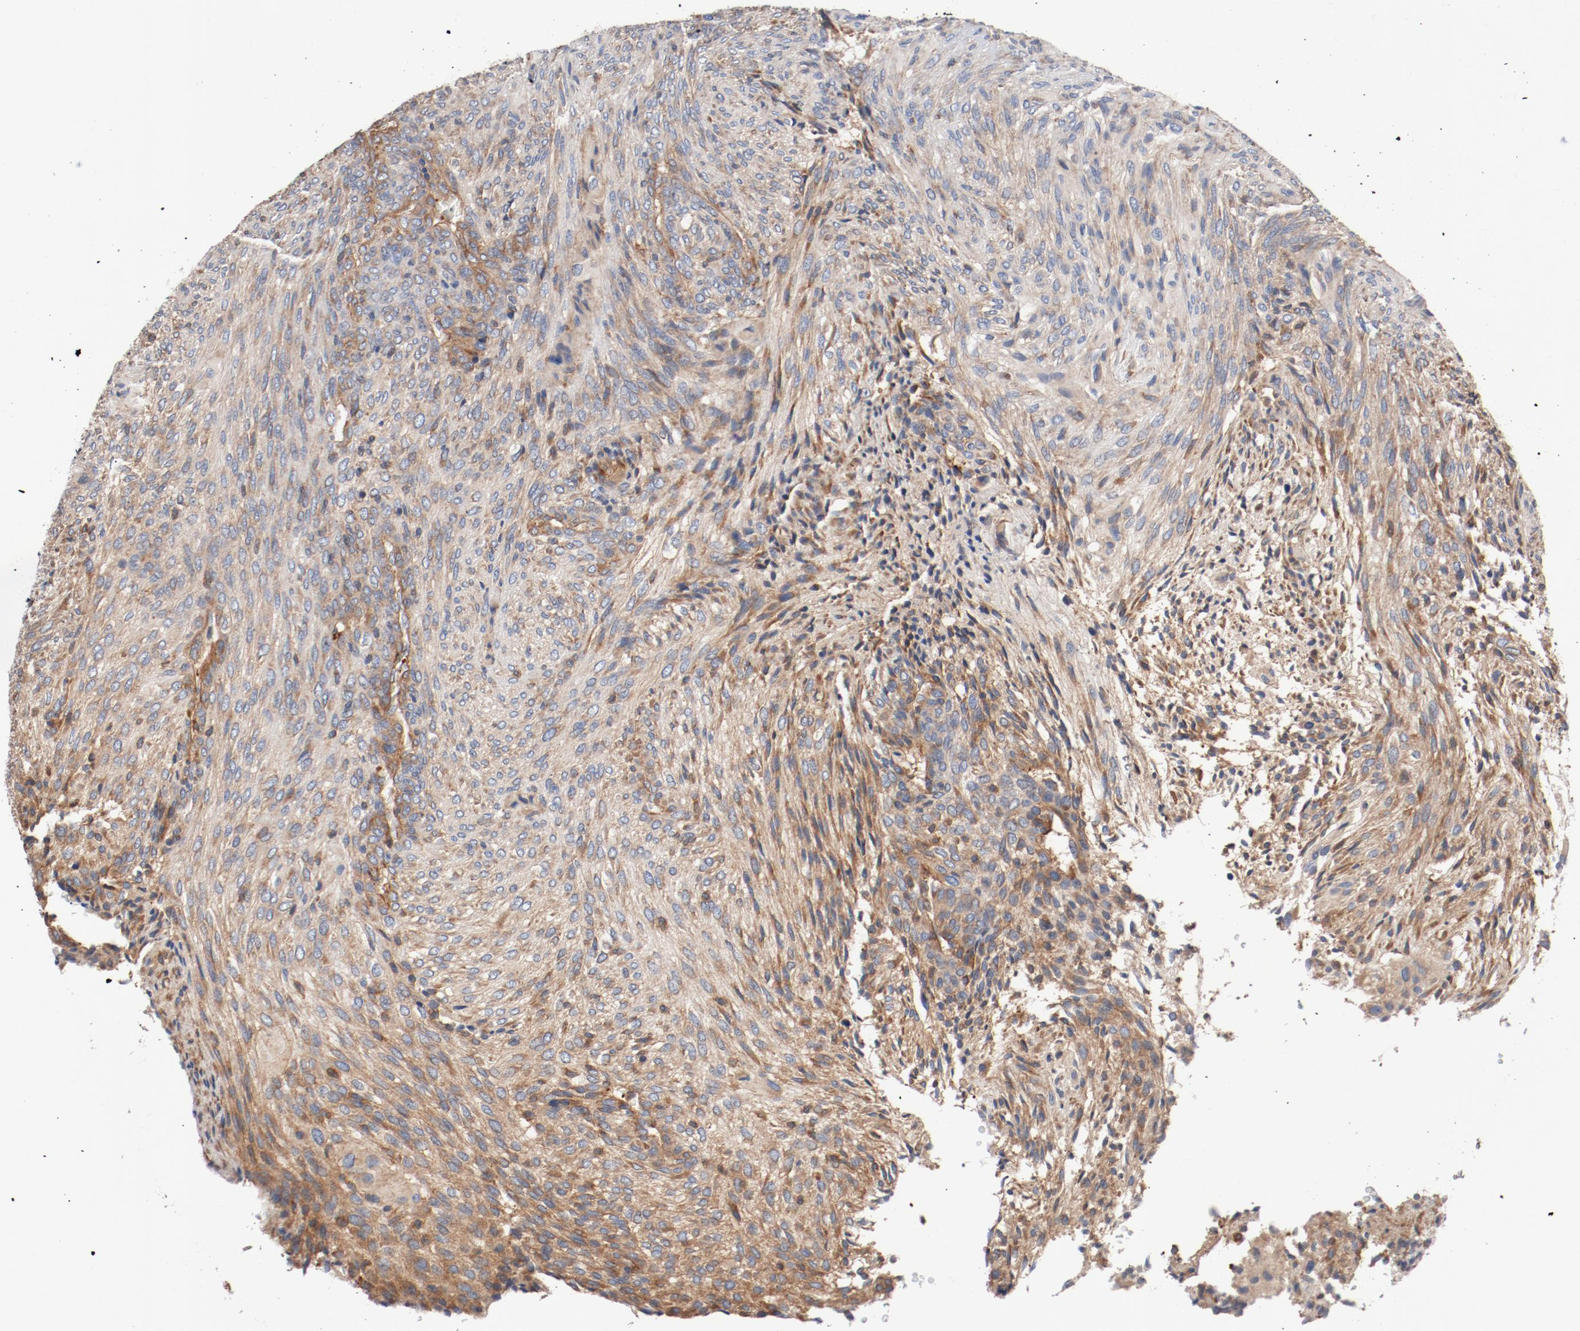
{"staining": {"intensity": "moderate", "quantity": "25%-75%", "location": "cytoplasmic/membranous"}, "tissue": "glioma", "cell_type": "Tumor cells", "image_type": "cancer", "snomed": [{"axis": "morphology", "description": "Glioma, malignant, High grade"}, {"axis": "topography", "description": "Cerebral cortex"}], "caption": "IHC staining of high-grade glioma (malignant), which reveals medium levels of moderate cytoplasmic/membranous staining in approximately 25%-75% of tumor cells indicating moderate cytoplasmic/membranous protein expression. The staining was performed using DAB (brown) for protein detection and nuclei were counterstained in hematoxylin (blue).", "gene": "ILK", "patient": {"sex": "female", "age": 55}}